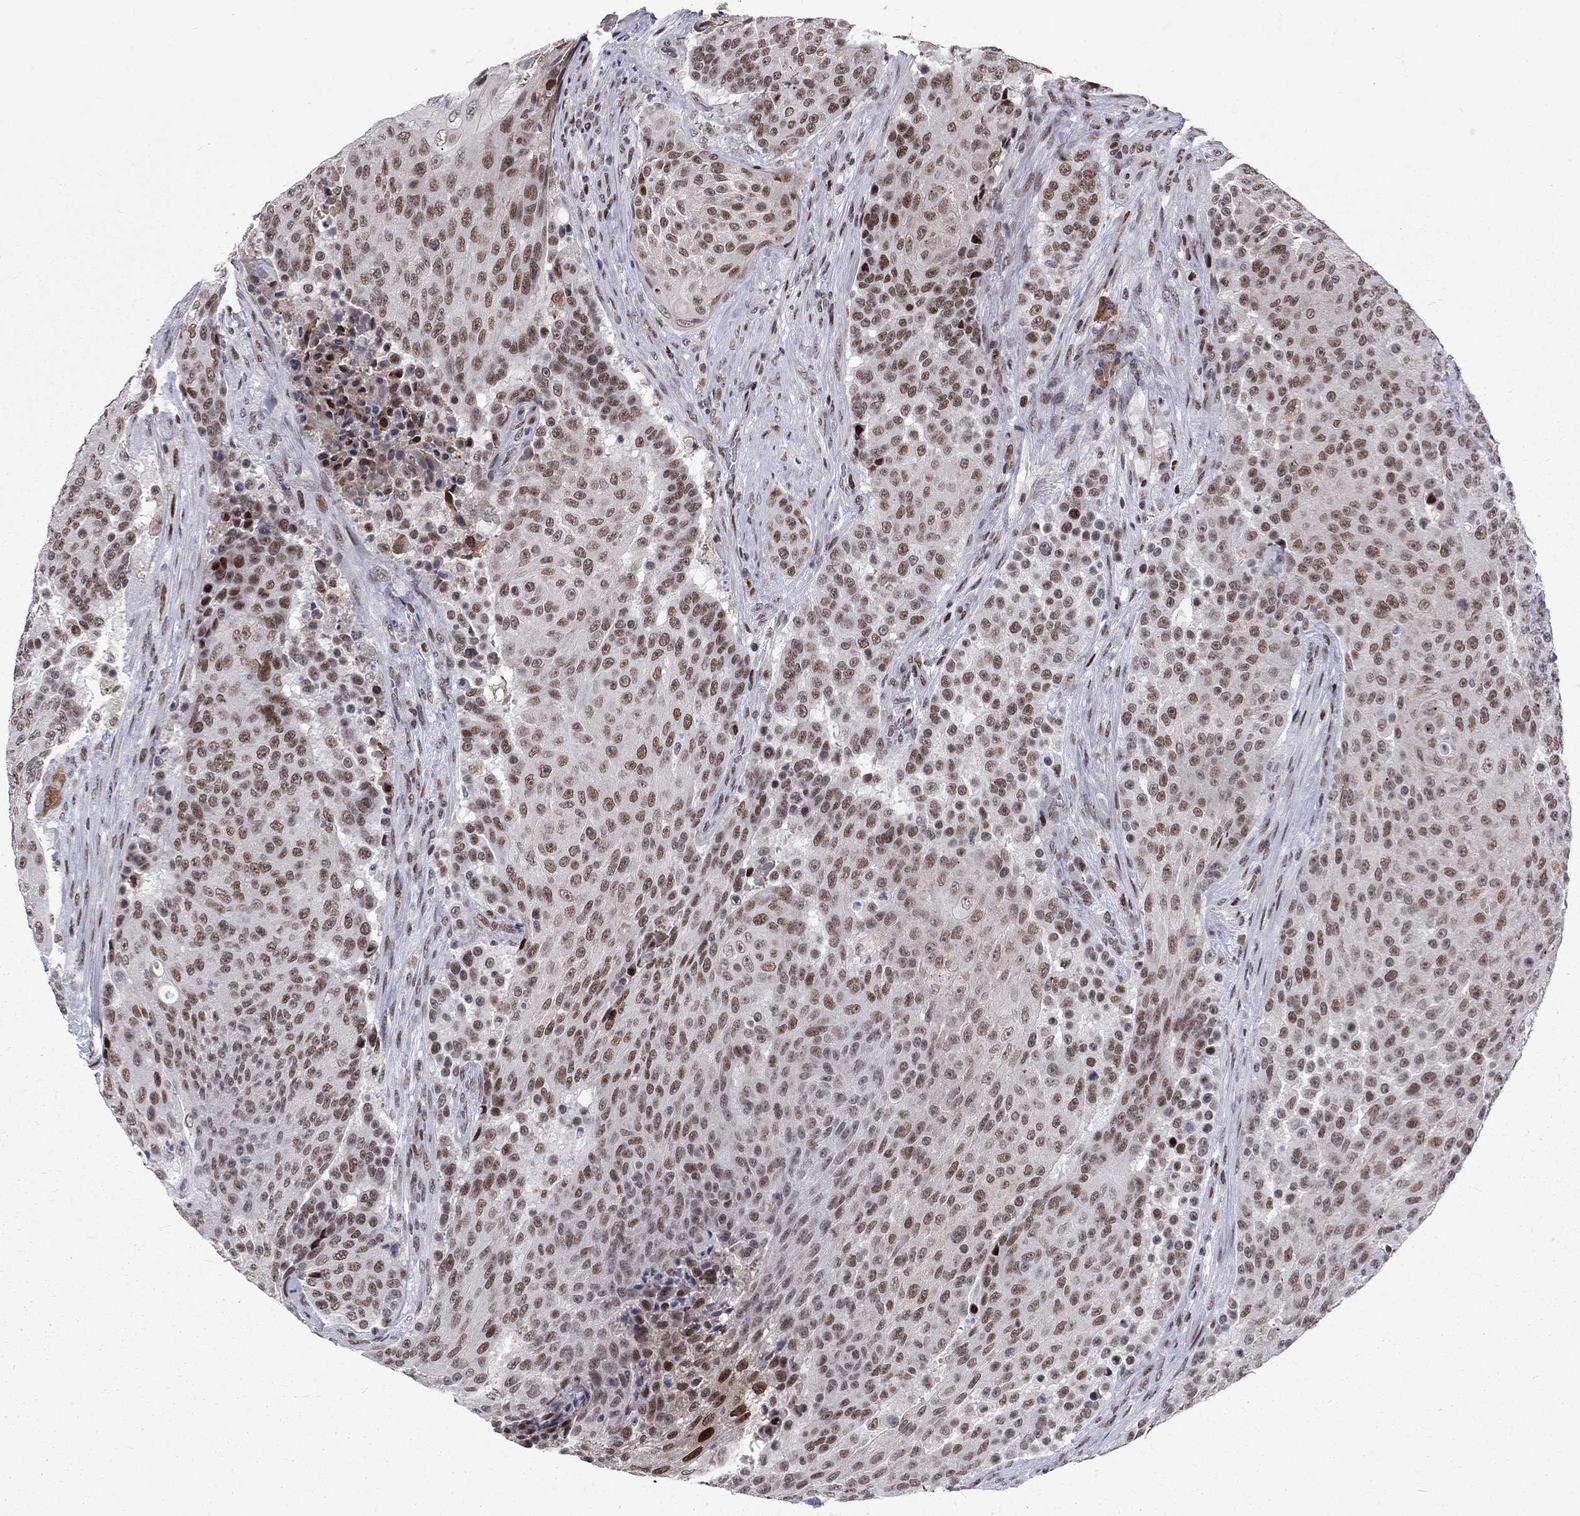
{"staining": {"intensity": "moderate", "quantity": ">75%", "location": "nuclear"}, "tissue": "urothelial cancer", "cell_type": "Tumor cells", "image_type": "cancer", "snomed": [{"axis": "morphology", "description": "Urothelial carcinoma, High grade"}, {"axis": "topography", "description": "Urinary bladder"}], "caption": "This histopathology image shows immunohistochemistry (IHC) staining of human urothelial carcinoma (high-grade), with medium moderate nuclear staining in approximately >75% of tumor cells.", "gene": "TCEAL1", "patient": {"sex": "female", "age": 63}}